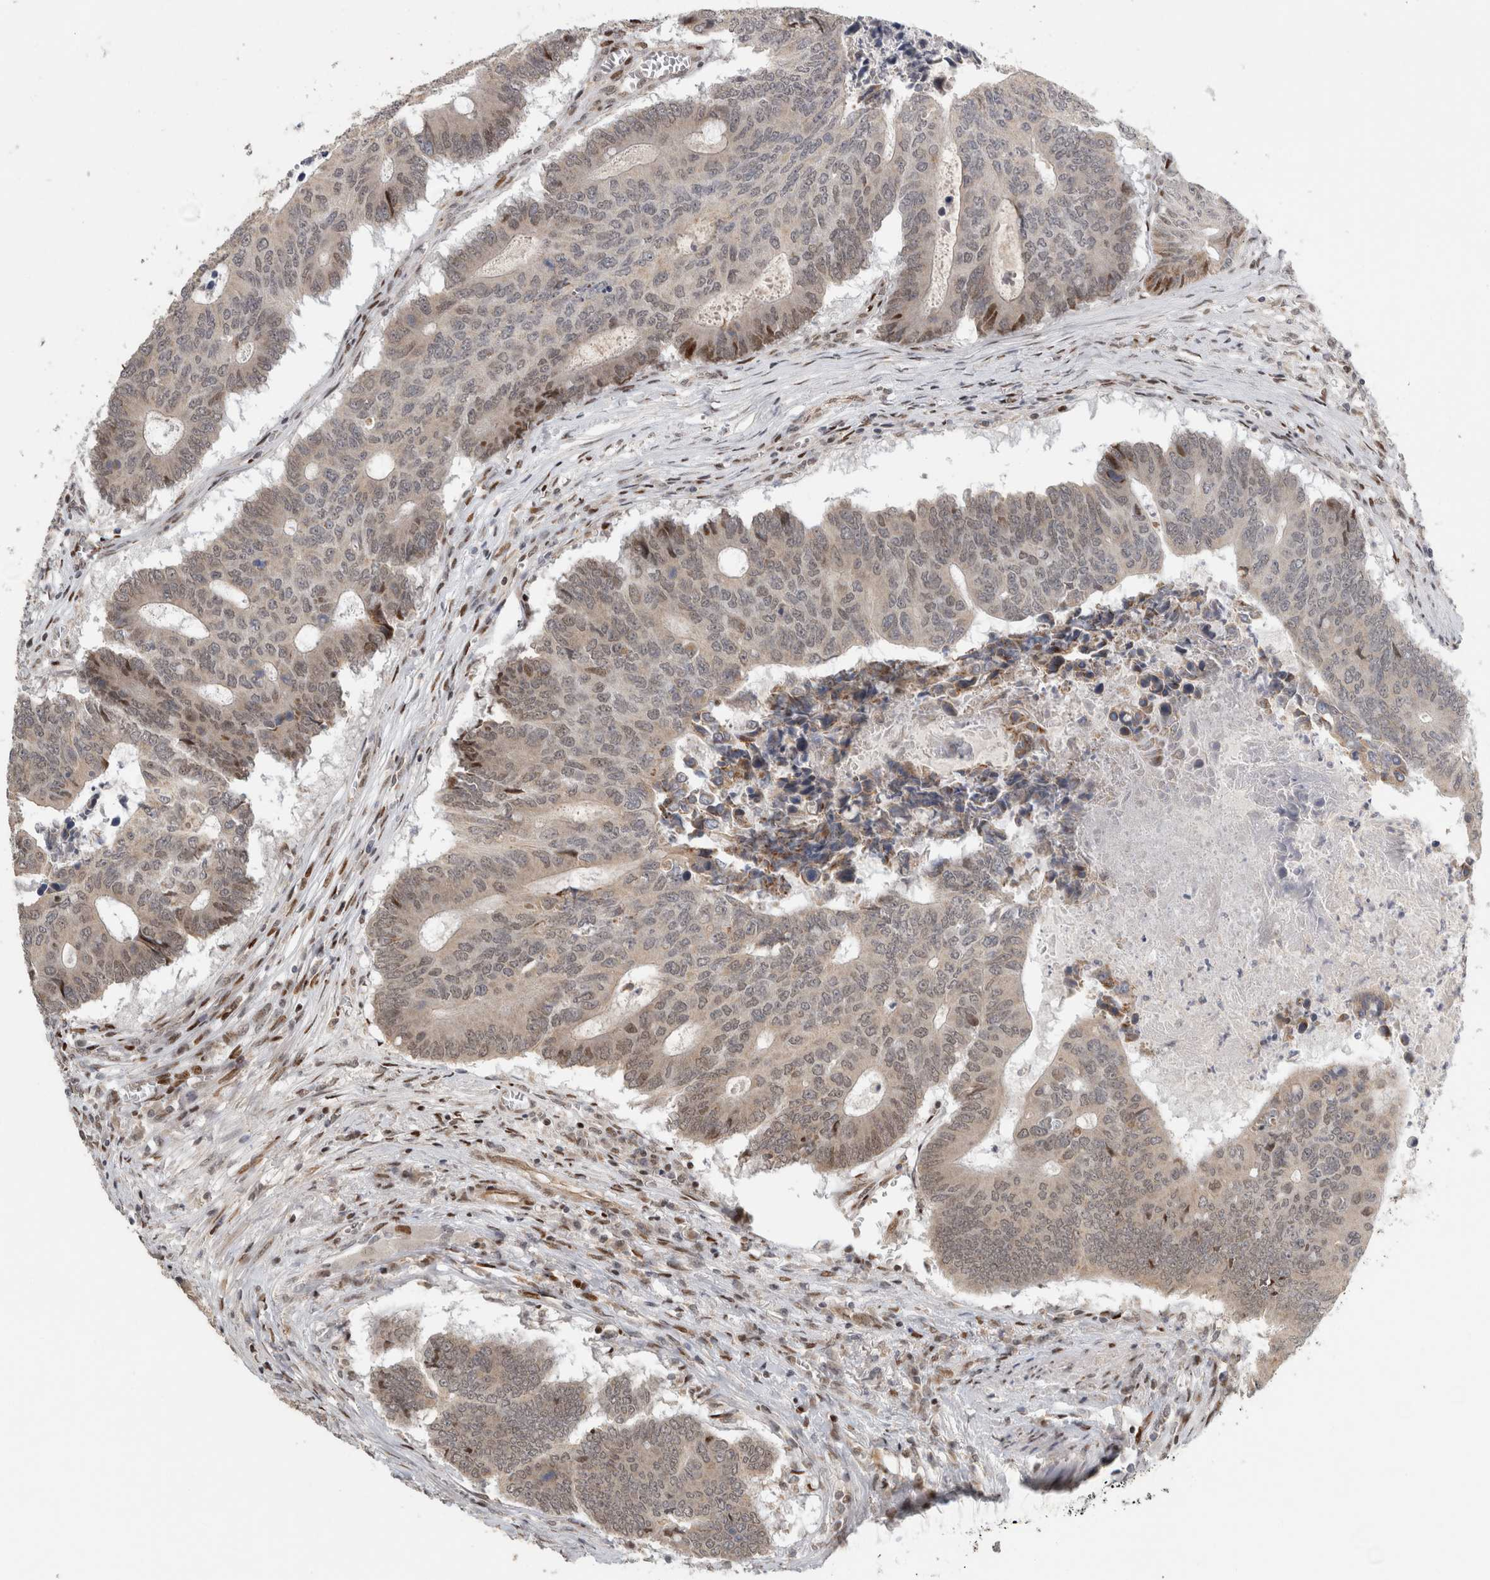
{"staining": {"intensity": "moderate", "quantity": "<25%", "location": "nuclear"}, "tissue": "colorectal cancer", "cell_type": "Tumor cells", "image_type": "cancer", "snomed": [{"axis": "morphology", "description": "Adenocarcinoma, NOS"}, {"axis": "topography", "description": "Colon"}], "caption": "Immunohistochemical staining of human colorectal adenocarcinoma displays moderate nuclear protein expression in about <25% of tumor cells. (DAB IHC with brightfield microscopy, high magnification).", "gene": "C8orf58", "patient": {"sex": "male", "age": 87}}